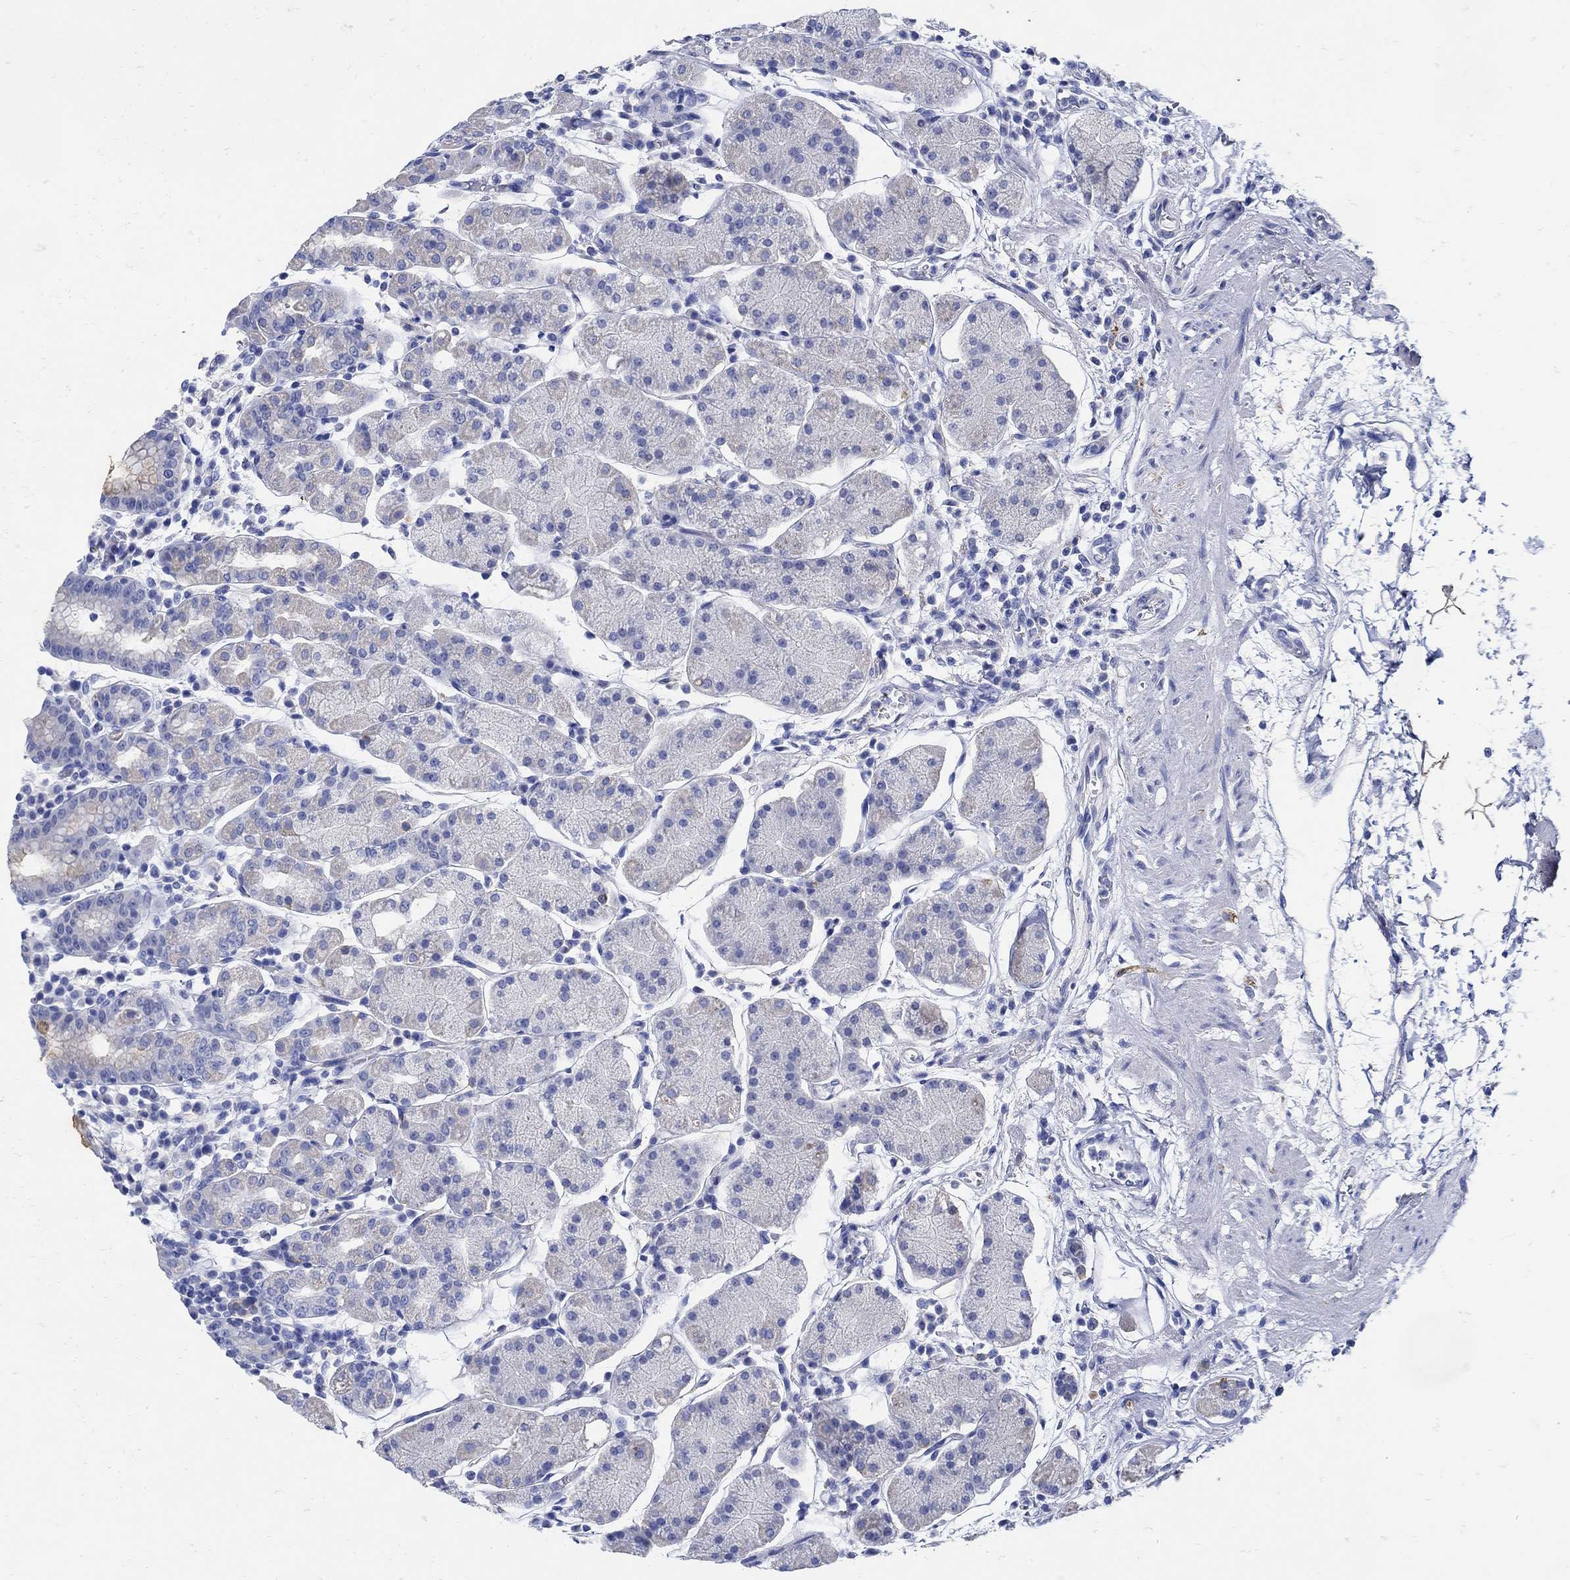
{"staining": {"intensity": "weak", "quantity": "<25%", "location": "cytoplasmic/membranous"}, "tissue": "stomach", "cell_type": "Glandular cells", "image_type": "normal", "snomed": [{"axis": "morphology", "description": "Normal tissue, NOS"}, {"axis": "topography", "description": "Stomach"}], "caption": "Immunohistochemistry photomicrograph of unremarkable stomach: human stomach stained with DAB displays no significant protein staining in glandular cells.", "gene": "NOS1", "patient": {"sex": "male", "age": 54}}